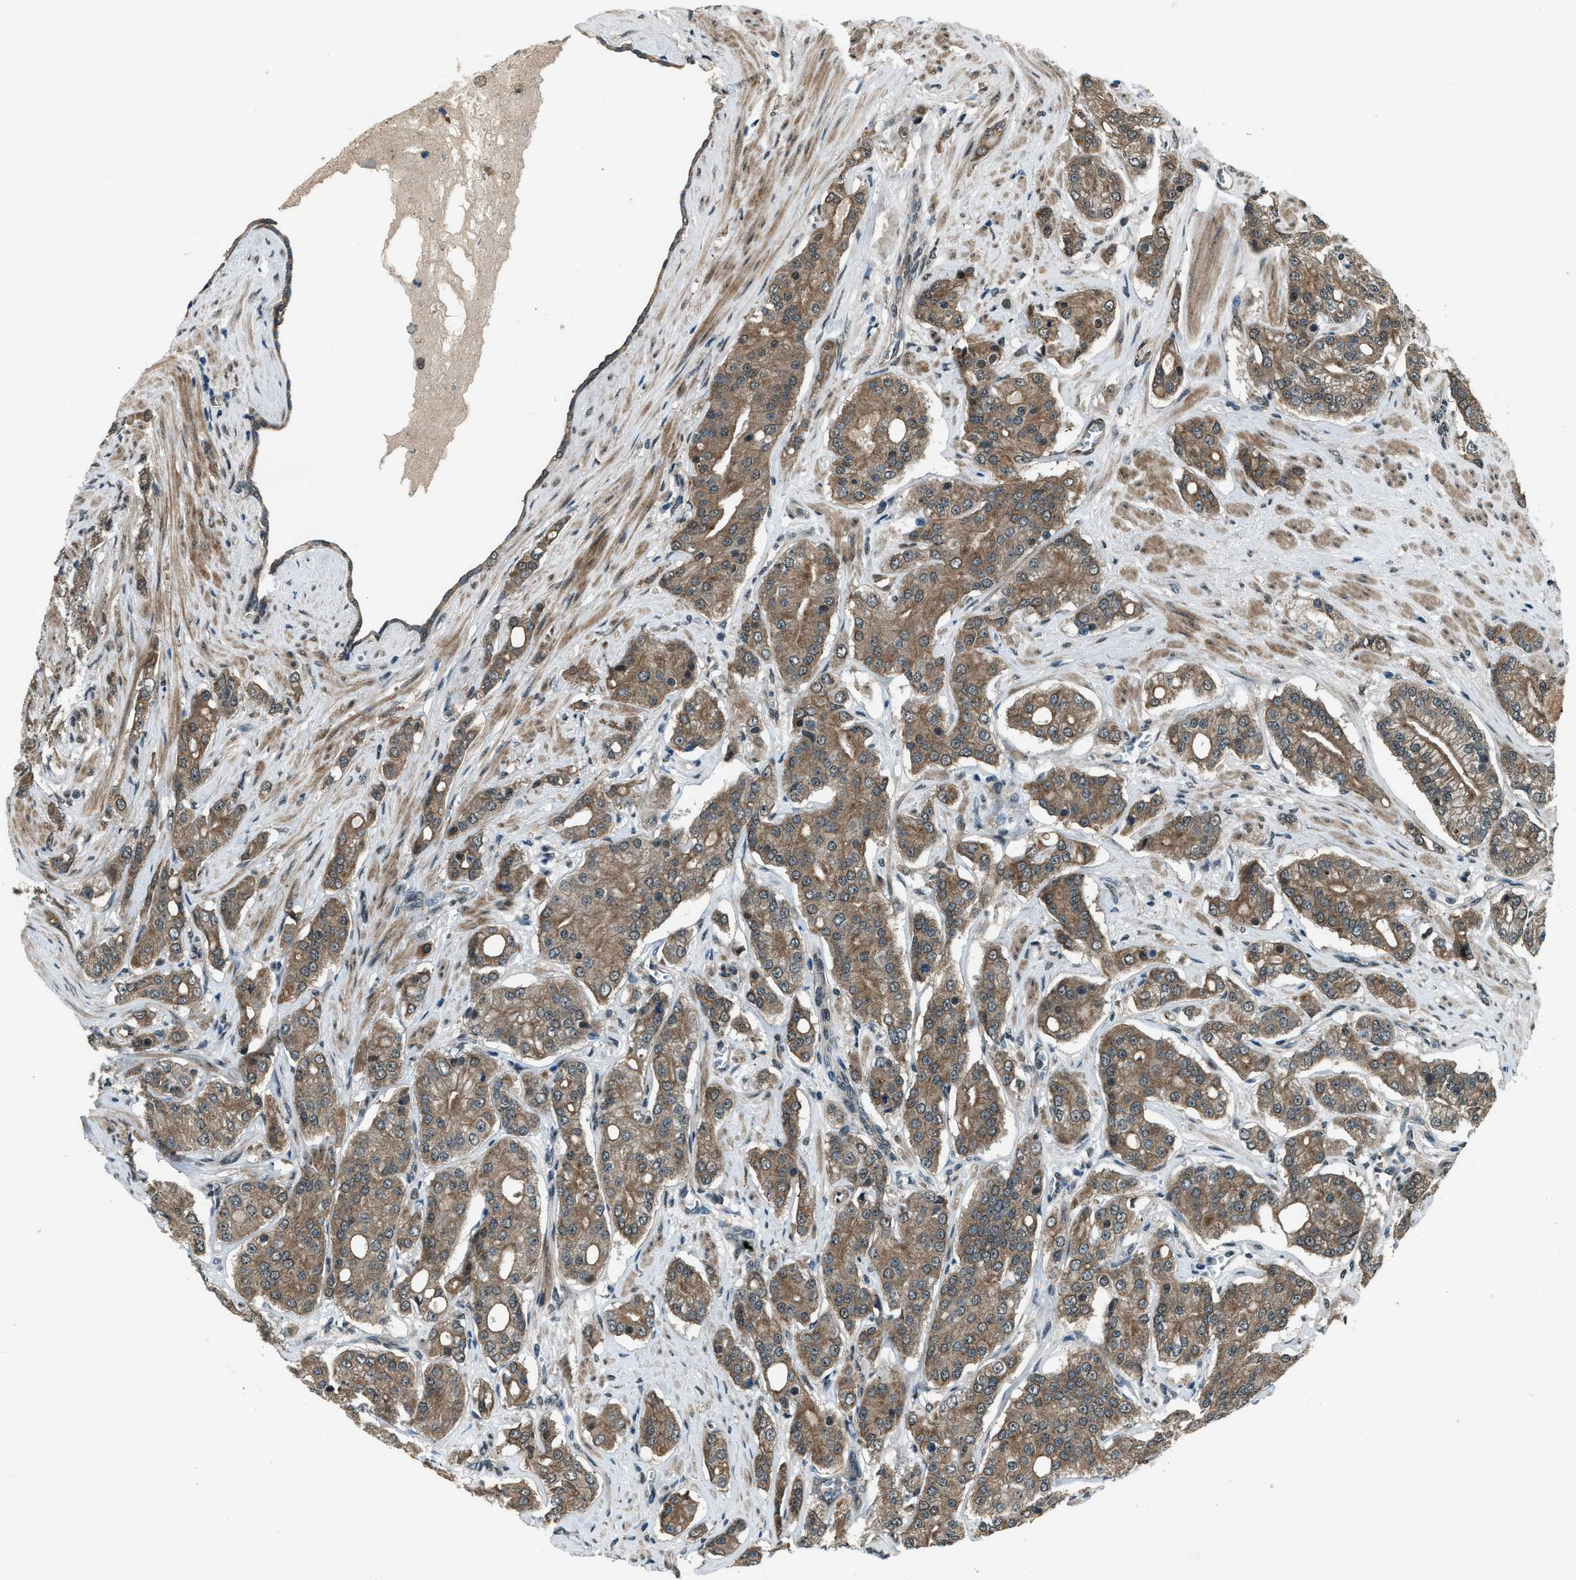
{"staining": {"intensity": "moderate", "quantity": ">75%", "location": "cytoplasmic/membranous"}, "tissue": "prostate cancer", "cell_type": "Tumor cells", "image_type": "cancer", "snomed": [{"axis": "morphology", "description": "Adenocarcinoma, High grade"}, {"axis": "topography", "description": "Prostate"}], "caption": "High-power microscopy captured an immunohistochemistry micrograph of prostate cancer (high-grade adenocarcinoma), revealing moderate cytoplasmic/membranous expression in approximately >75% of tumor cells.", "gene": "SVIL", "patient": {"sex": "male", "age": 71}}